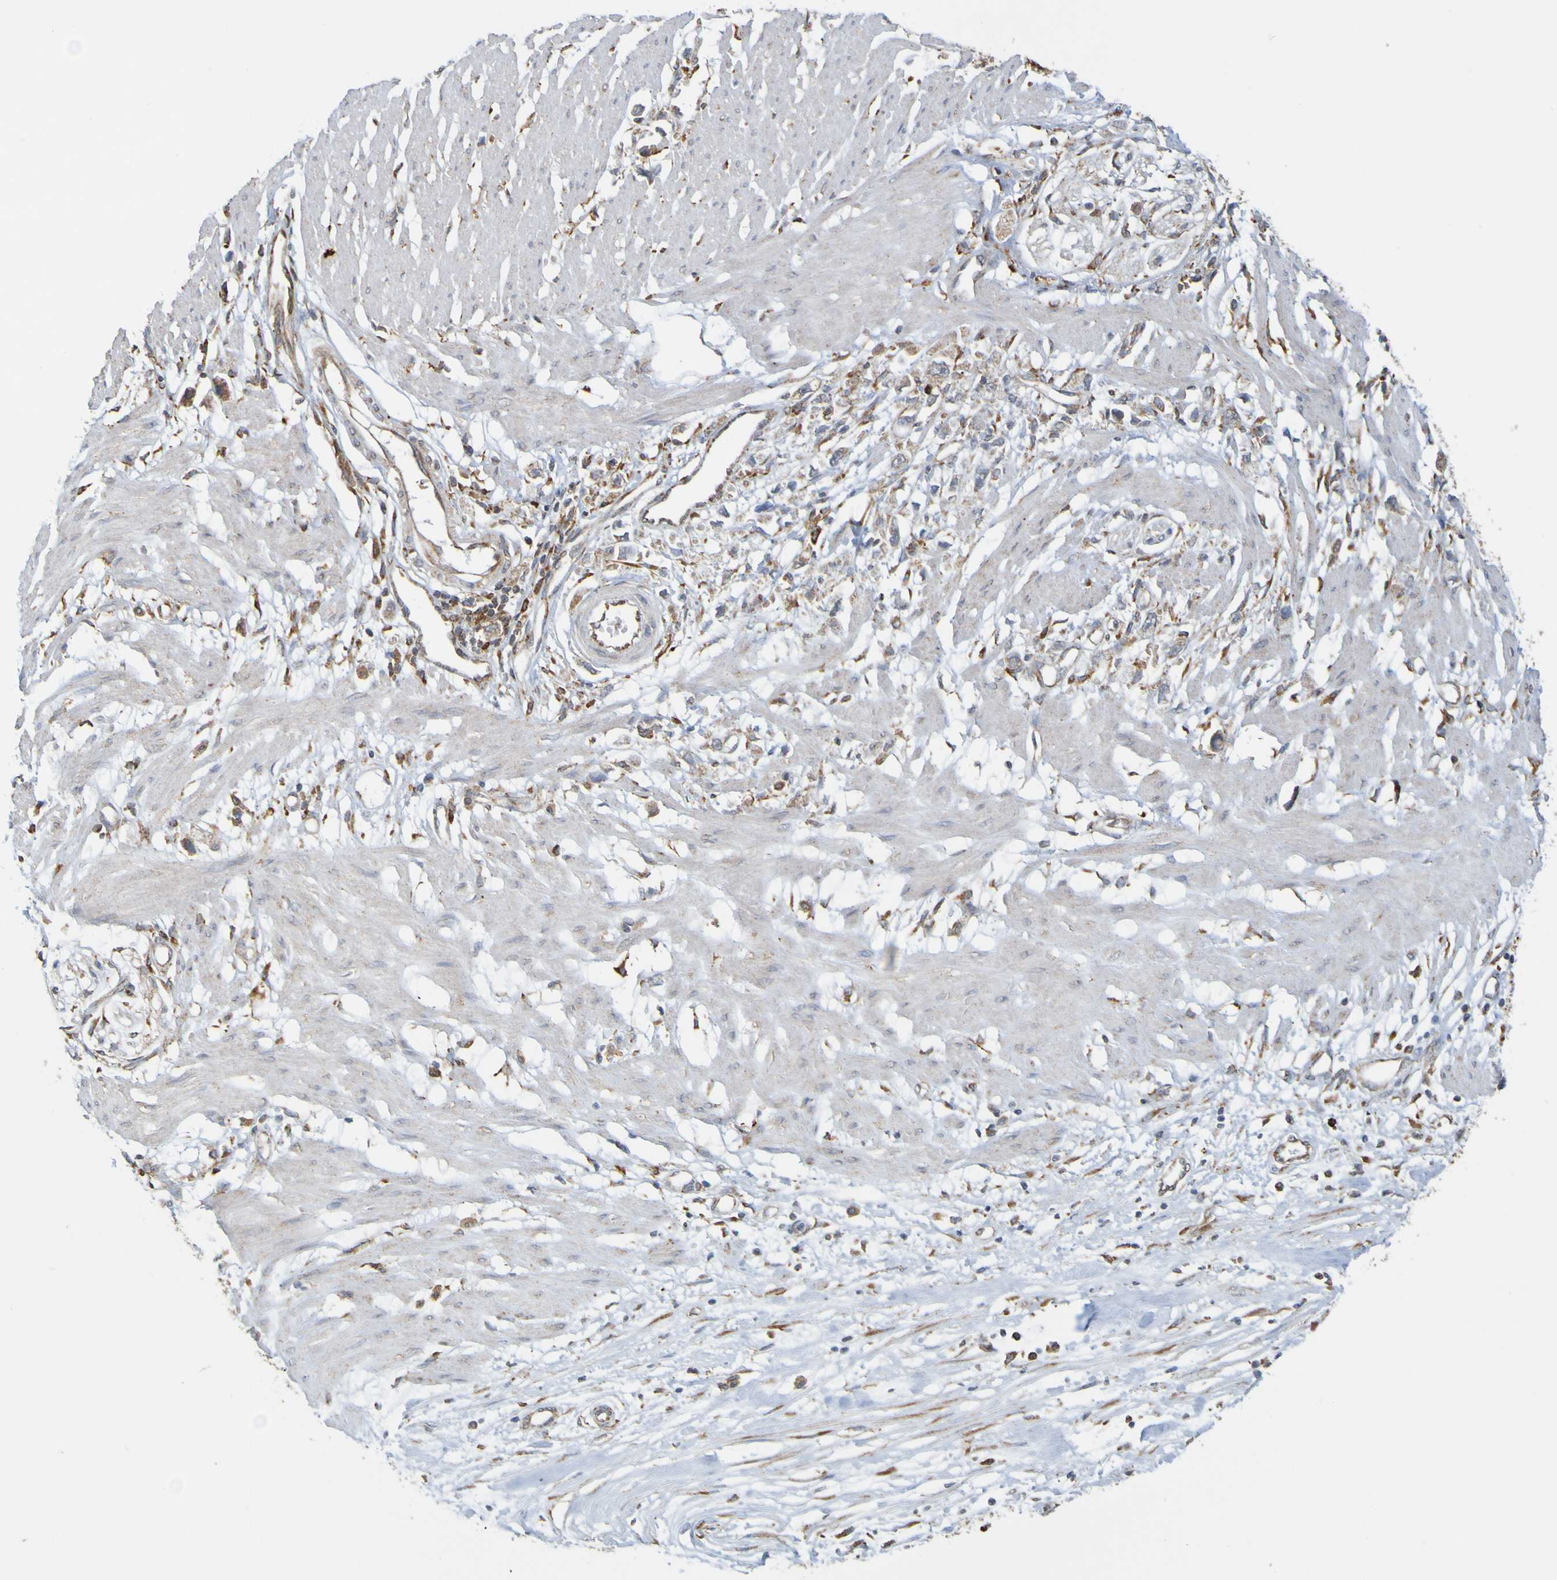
{"staining": {"intensity": "moderate", "quantity": "<25%", "location": "cytoplasmic/membranous"}, "tissue": "stomach cancer", "cell_type": "Tumor cells", "image_type": "cancer", "snomed": [{"axis": "morphology", "description": "Adenocarcinoma, NOS"}, {"axis": "topography", "description": "Stomach"}], "caption": "This is a histology image of immunohistochemistry staining of stomach adenocarcinoma, which shows moderate expression in the cytoplasmic/membranous of tumor cells.", "gene": "PDIA3", "patient": {"sex": "female", "age": 59}}